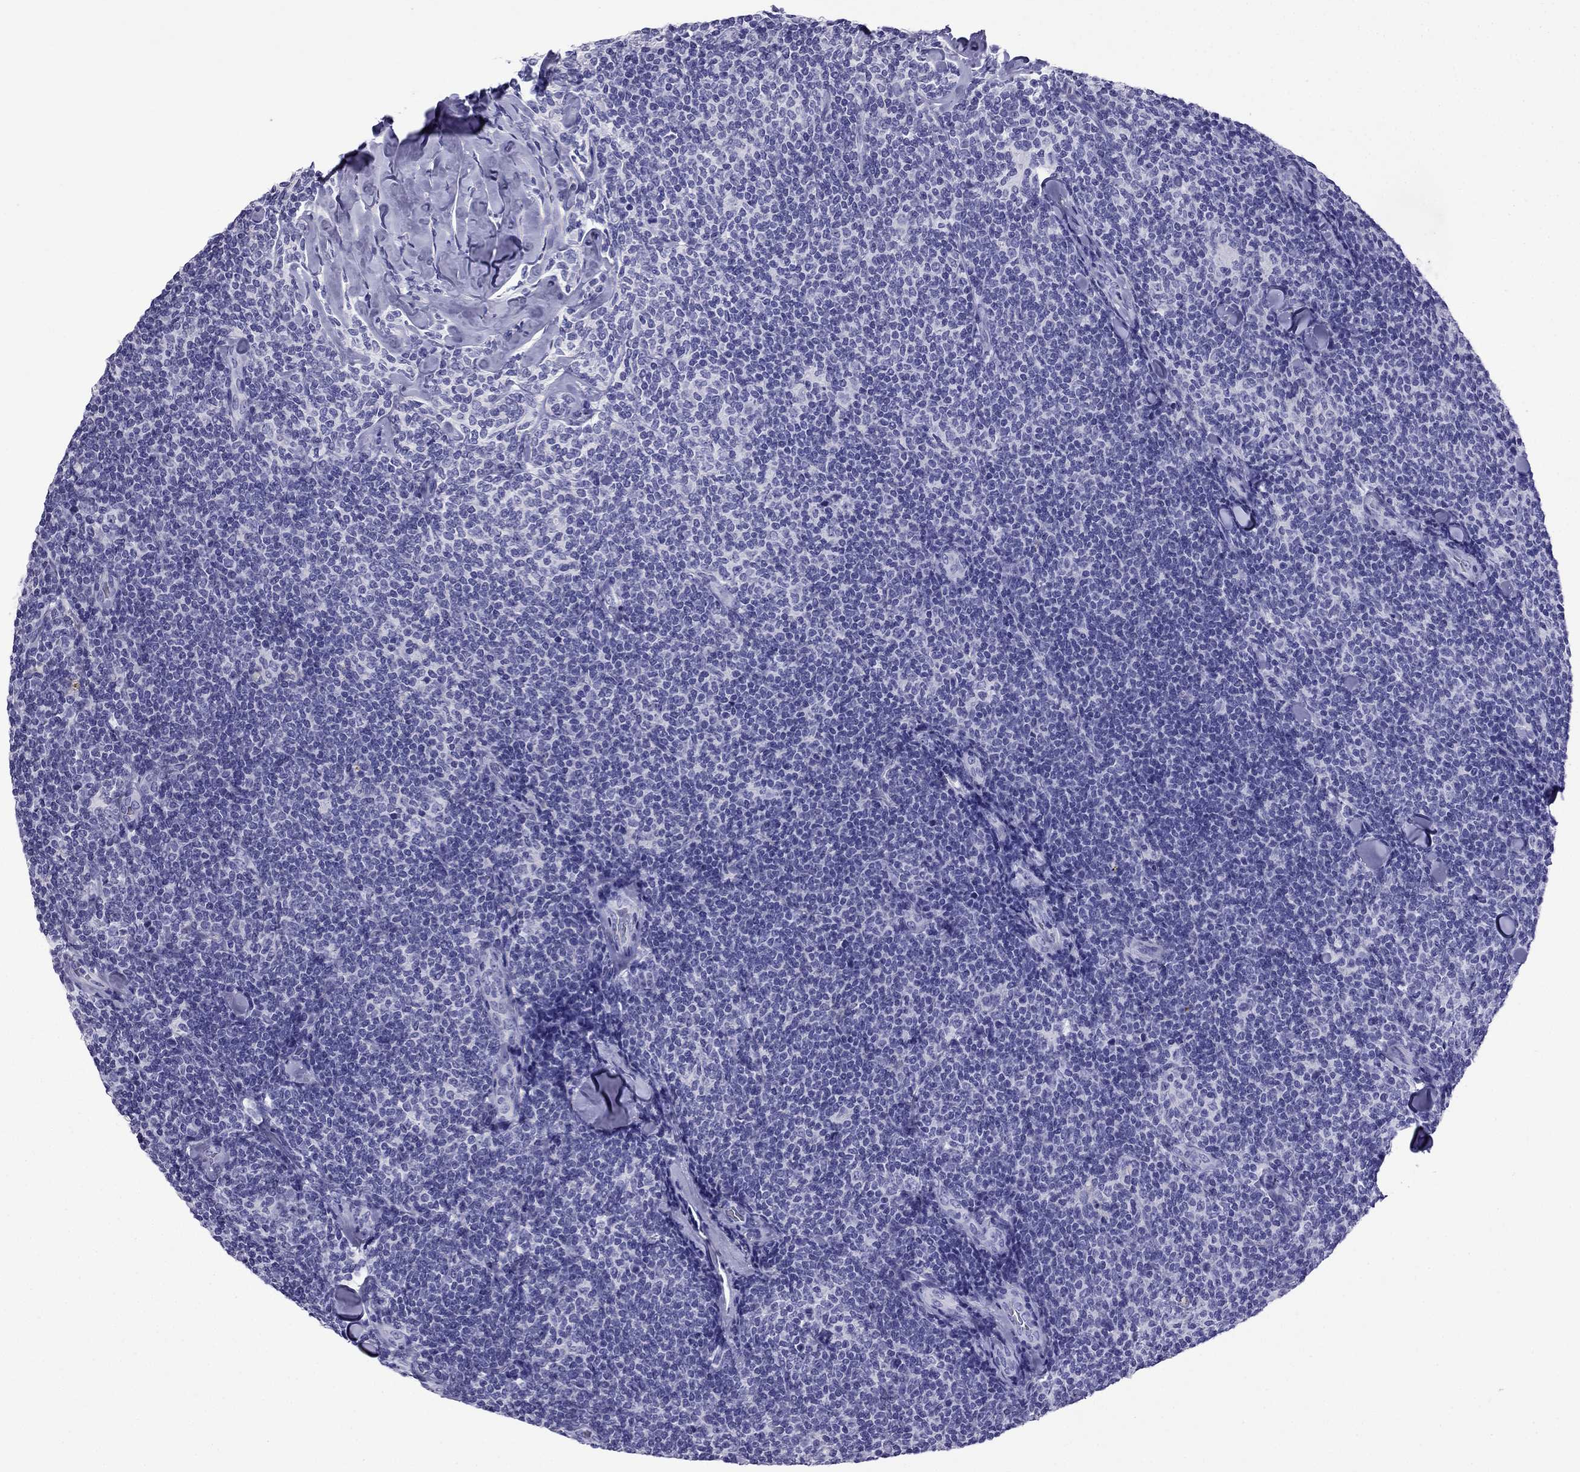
{"staining": {"intensity": "negative", "quantity": "none", "location": "none"}, "tissue": "lymphoma", "cell_type": "Tumor cells", "image_type": "cancer", "snomed": [{"axis": "morphology", "description": "Malignant lymphoma, non-Hodgkin's type, Low grade"}, {"axis": "topography", "description": "Lymph node"}], "caption": "This is an IHC image of human malignant lymphoma, non-Hodgkin's type (low-grade). There is no staining in tumor cells.", "gene": "ARR3", "patient": {"sex": "female", "age": 56}}